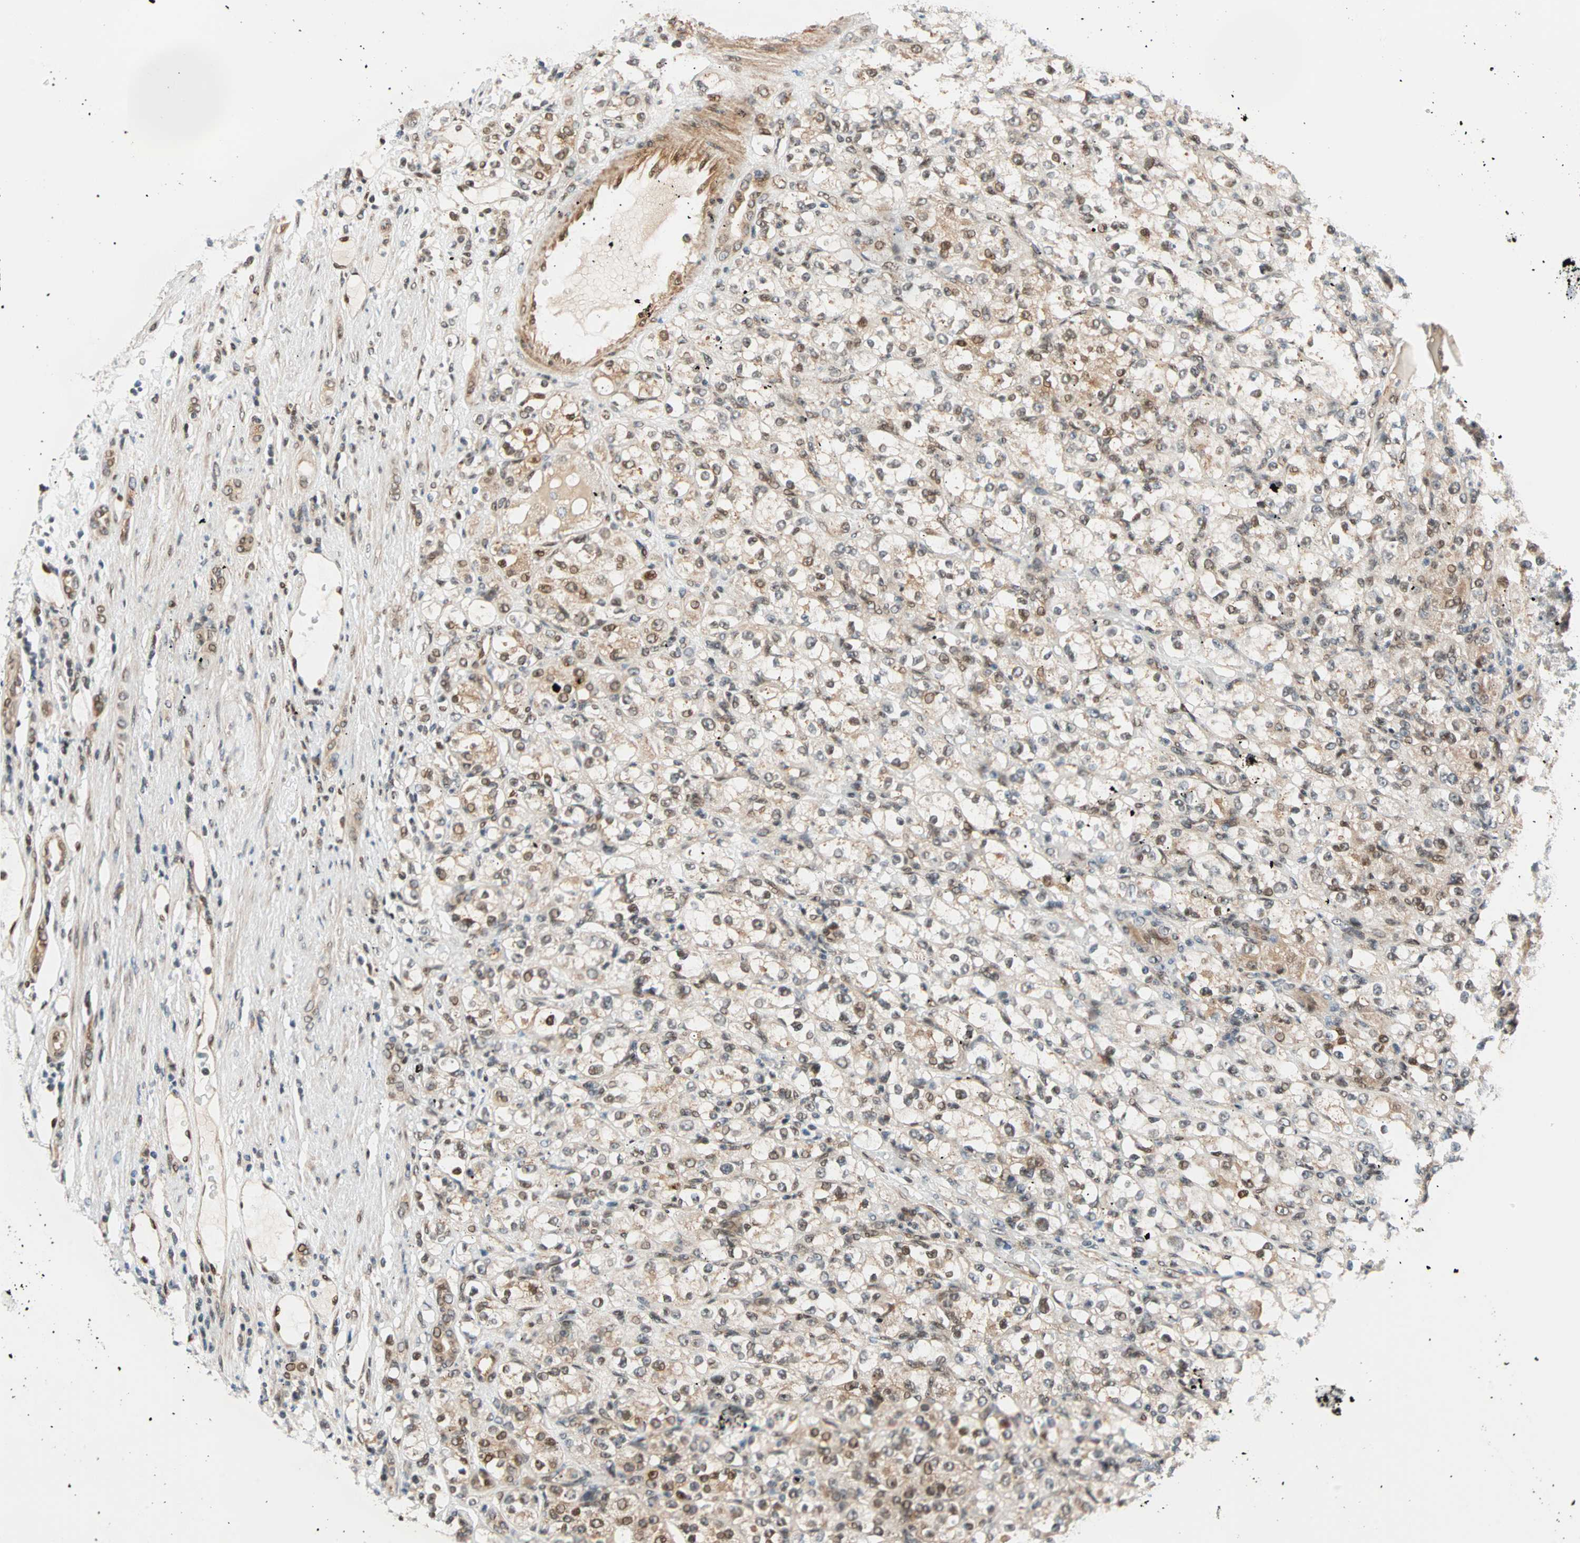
{"staining": {"intensity": "moderate", "quantity": "25%-75%", "location": "cytoplasmic/membranous,nuclear"}, "tissue": "renal cancer", "cell_type": "Tumor cells", "image_type": "cancer", "snomed": [{"axis": "morphology", "description": "Normal tissue, NOS"}, {"axis": "morphology", "description": "Adenocarcinoma, NOS"}, {"axis": "topography", "description": "Kidney"}], "caption": "This is a micrograph of immunohistochemistry staining of renal cancer (adenocarcinoma), which shows moderate positivity in the cytoplasmic/membranous and nuclear of tumor cells.", "gene": "HECW1", "patient": {"sex": "male", "age": 61}}